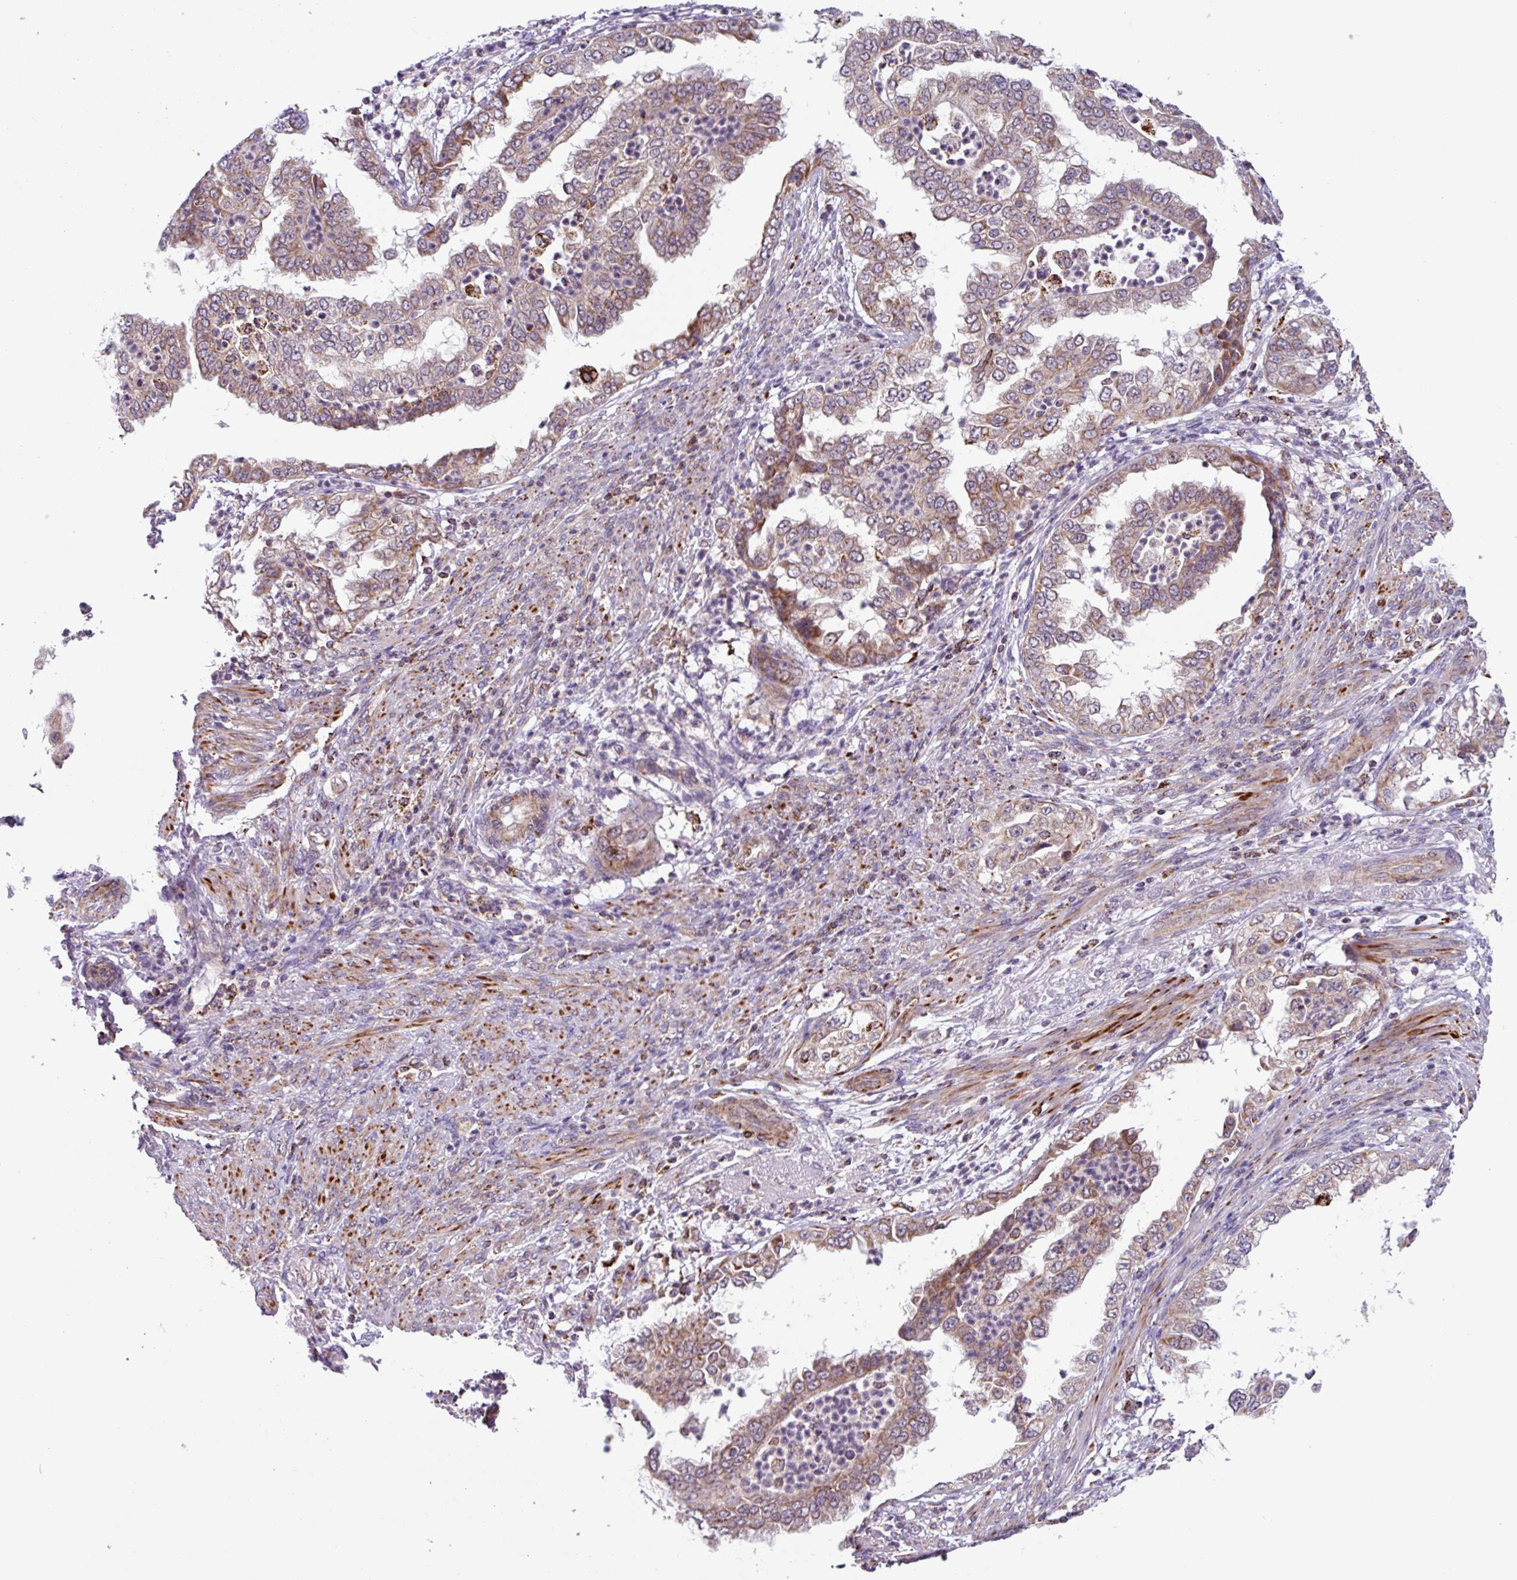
{"staining": {"intensity": "moderate", "quantity": "25%-75%", "location": "cytoplasmic/membranous"}, "tissue": "endometrial cancer", "cell_type": "Tumor cells", "image_type": "cancer", "snomed": [{"axis": "morphology", "description": "Adenocarcinoma, NOS"}, {"axis": "topography", "description": "Endometrium"}], "caption": "Adenocarcinoma (endometrial) tissue reveals moderate cytoplasmic/membranous staining in about 25%-75% of tumor cells", "gene": "AKIRIN1", "patient": {"sex": "female", "age": 85}}